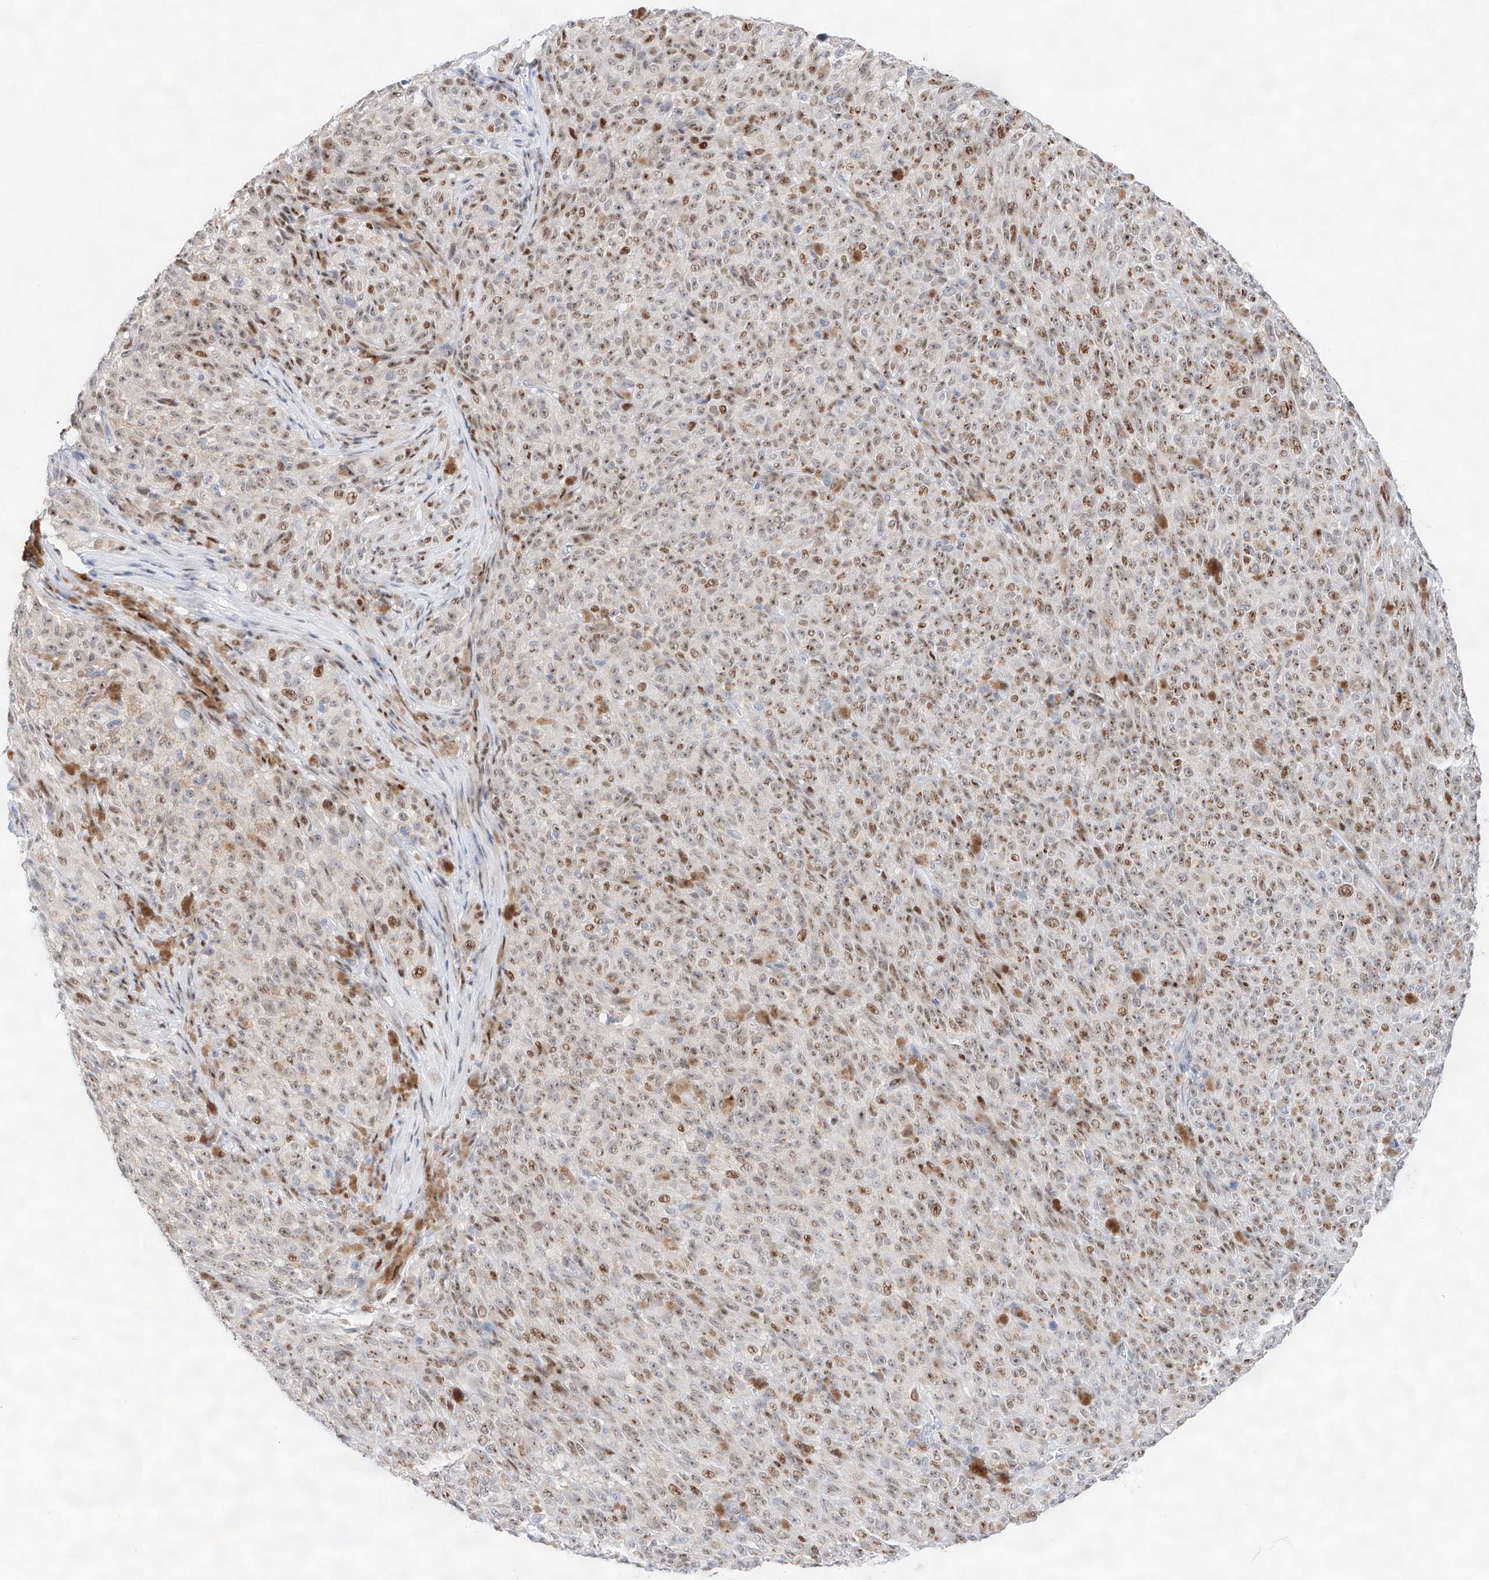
{"staining": {"intensity": "moderate", "quantity": ">75%", "location": "nuclear"}, "tissue": "melanoma", "cell_type": "Tumor cells", "image_type": "cancer", "snomed": [{"axis": "morphology", "description": "Malignant melanoma, NOS"}, {"axis": "topography", "description": "Skin"}], "caption": "Immunohistochemical staining of human malignant melanoma reveals moderate nuclear protein positivity in about >75% of tumor cells. (Stains: DAB in brown, nuclei in blue, Microscopy: brightfield microscopy at high magnification).", "gene": "NT5C3B", "patient": {"sex": "female", "age": 82}}